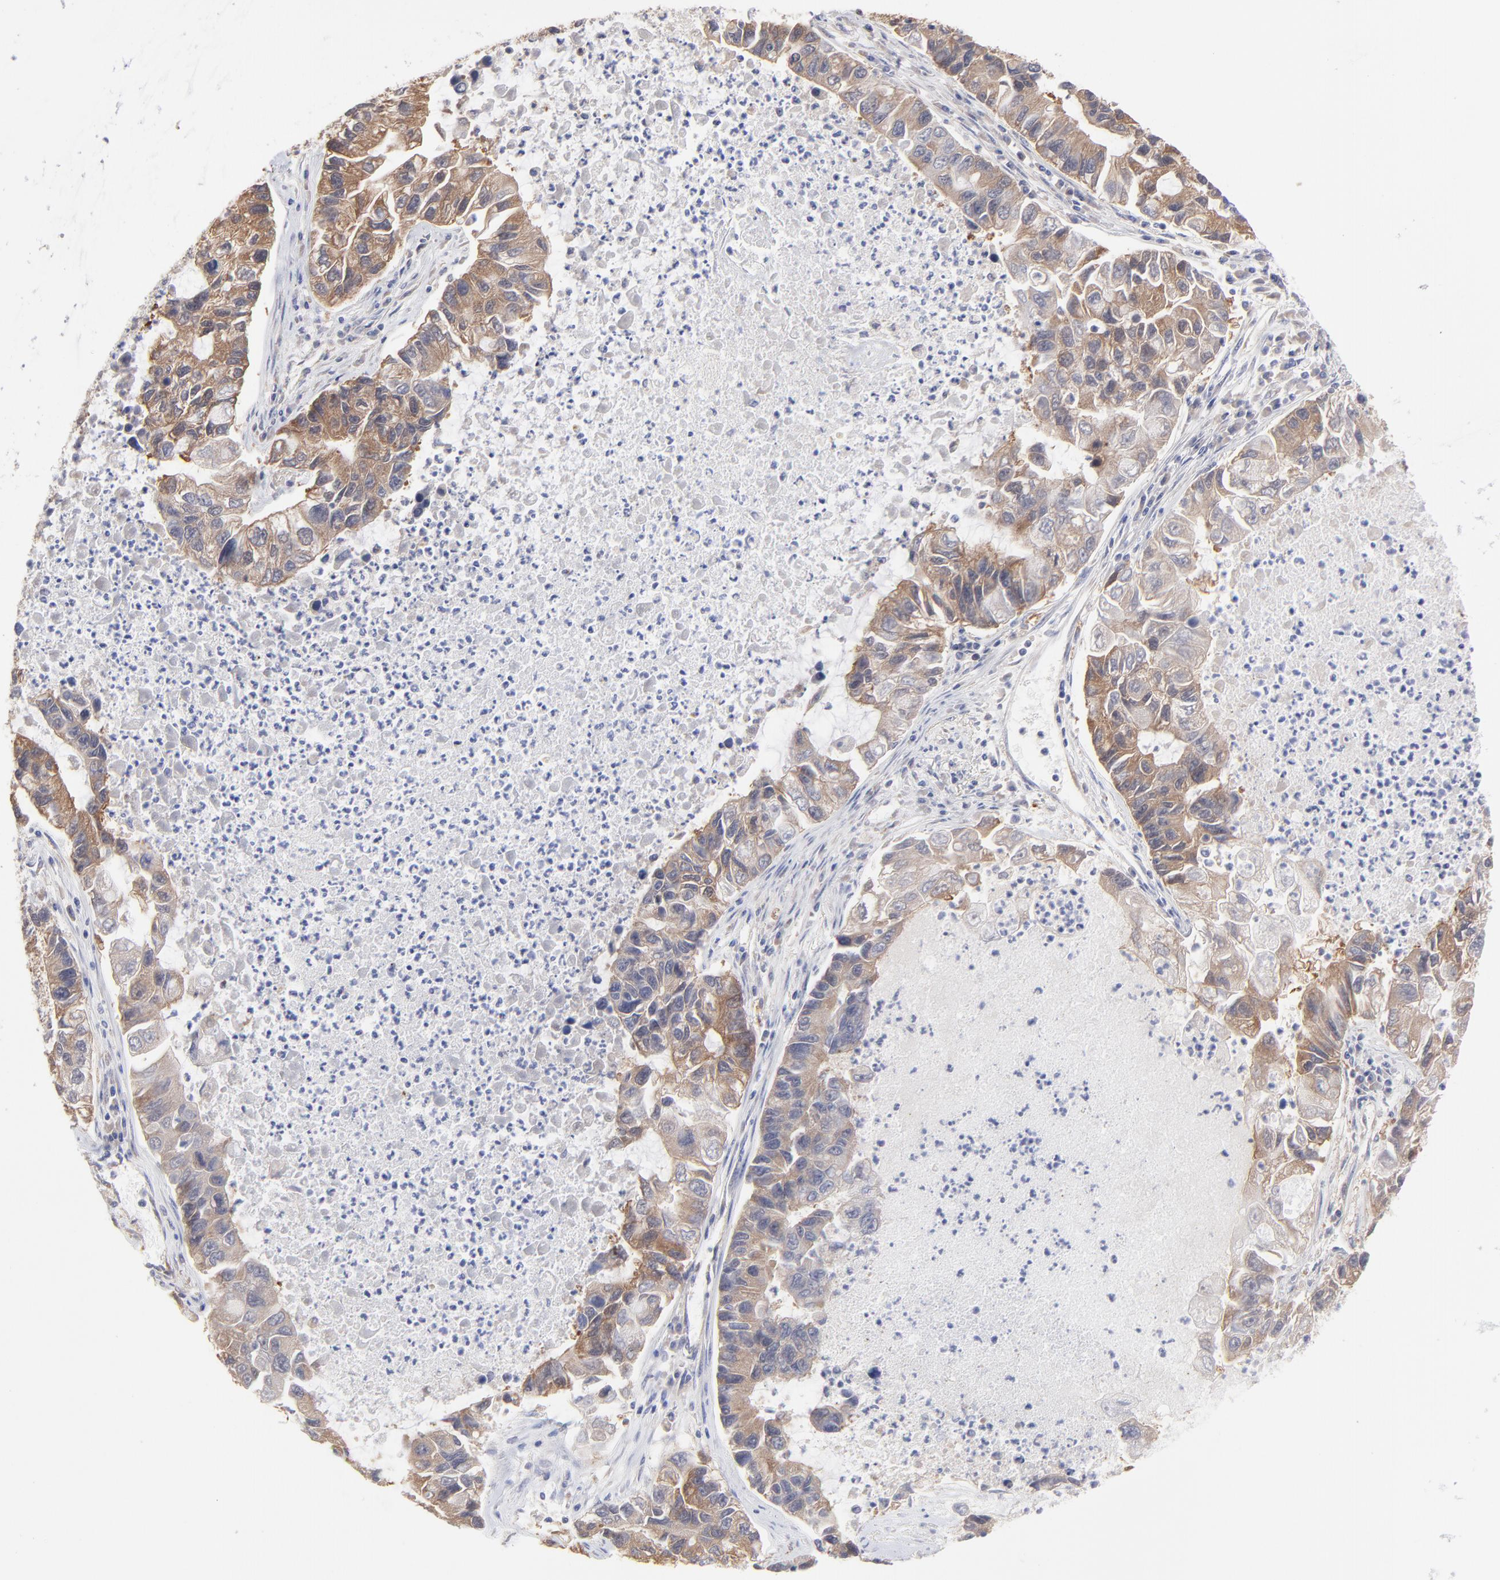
{"staining": {"intensity": "weak", "quantity": ">75%", "location": "cytoplasmic/membranous"}, "tissue": "lung cancer", "cell_type": "Tumor cells", "image_type": "cancer", "snomed": [{"axis": "morphology", "description": "Adenocarcinoma, NOS"}, {"axis": "topography", "description": "Lung"}], "caption": "A low amount of weak cytoplasmic/membranous expression is present in about >75% of tumor cells in adenocarcinoma (lung) tissue. The protein is shown in brown color, while the nuclei are stained blue.", "gene": "GART", "patient": {"sex": "female", "age": 51}}